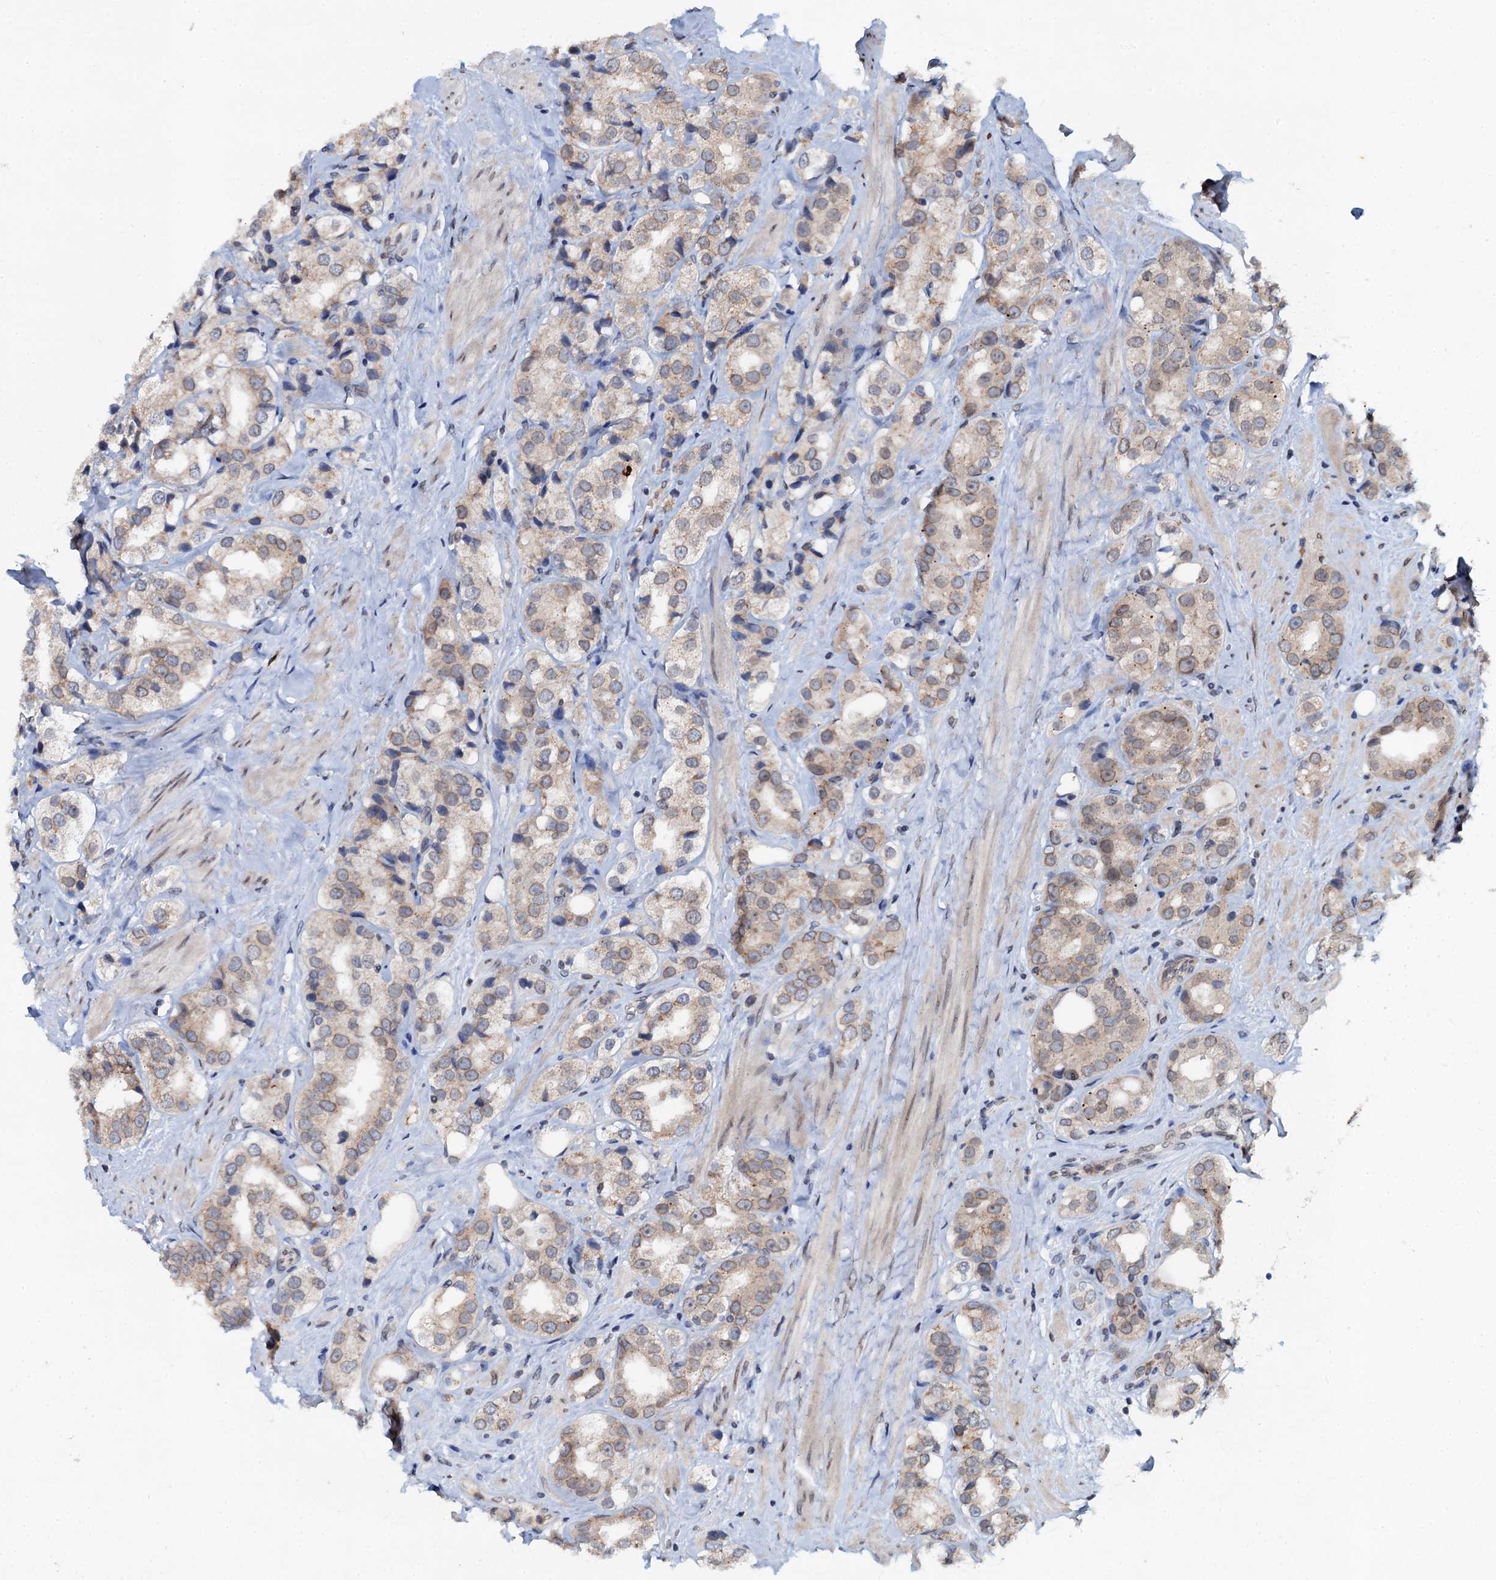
{"staining": {"intensity": "weak", "quantity": ">75%", "location": "cytoplasmic/membranous"}, "tissue": "prostate cancer", "cell_type": "Tumor cells", "image_type": "cancer", "snomed": [{"axis": "morphology", "description": "Adenocarcinoma, NOS"}, {"axis": "topography", "description": "Prostate"}], "caption": "Prostate cancer (adenocarcinoma) was stained to show a protein in brown. There is low levels of weak cytoplasmic/membranous staining in about >75% of tumor cells.", "gene": "SNTA1", "patient": {"sex": "male", "age": 79}}